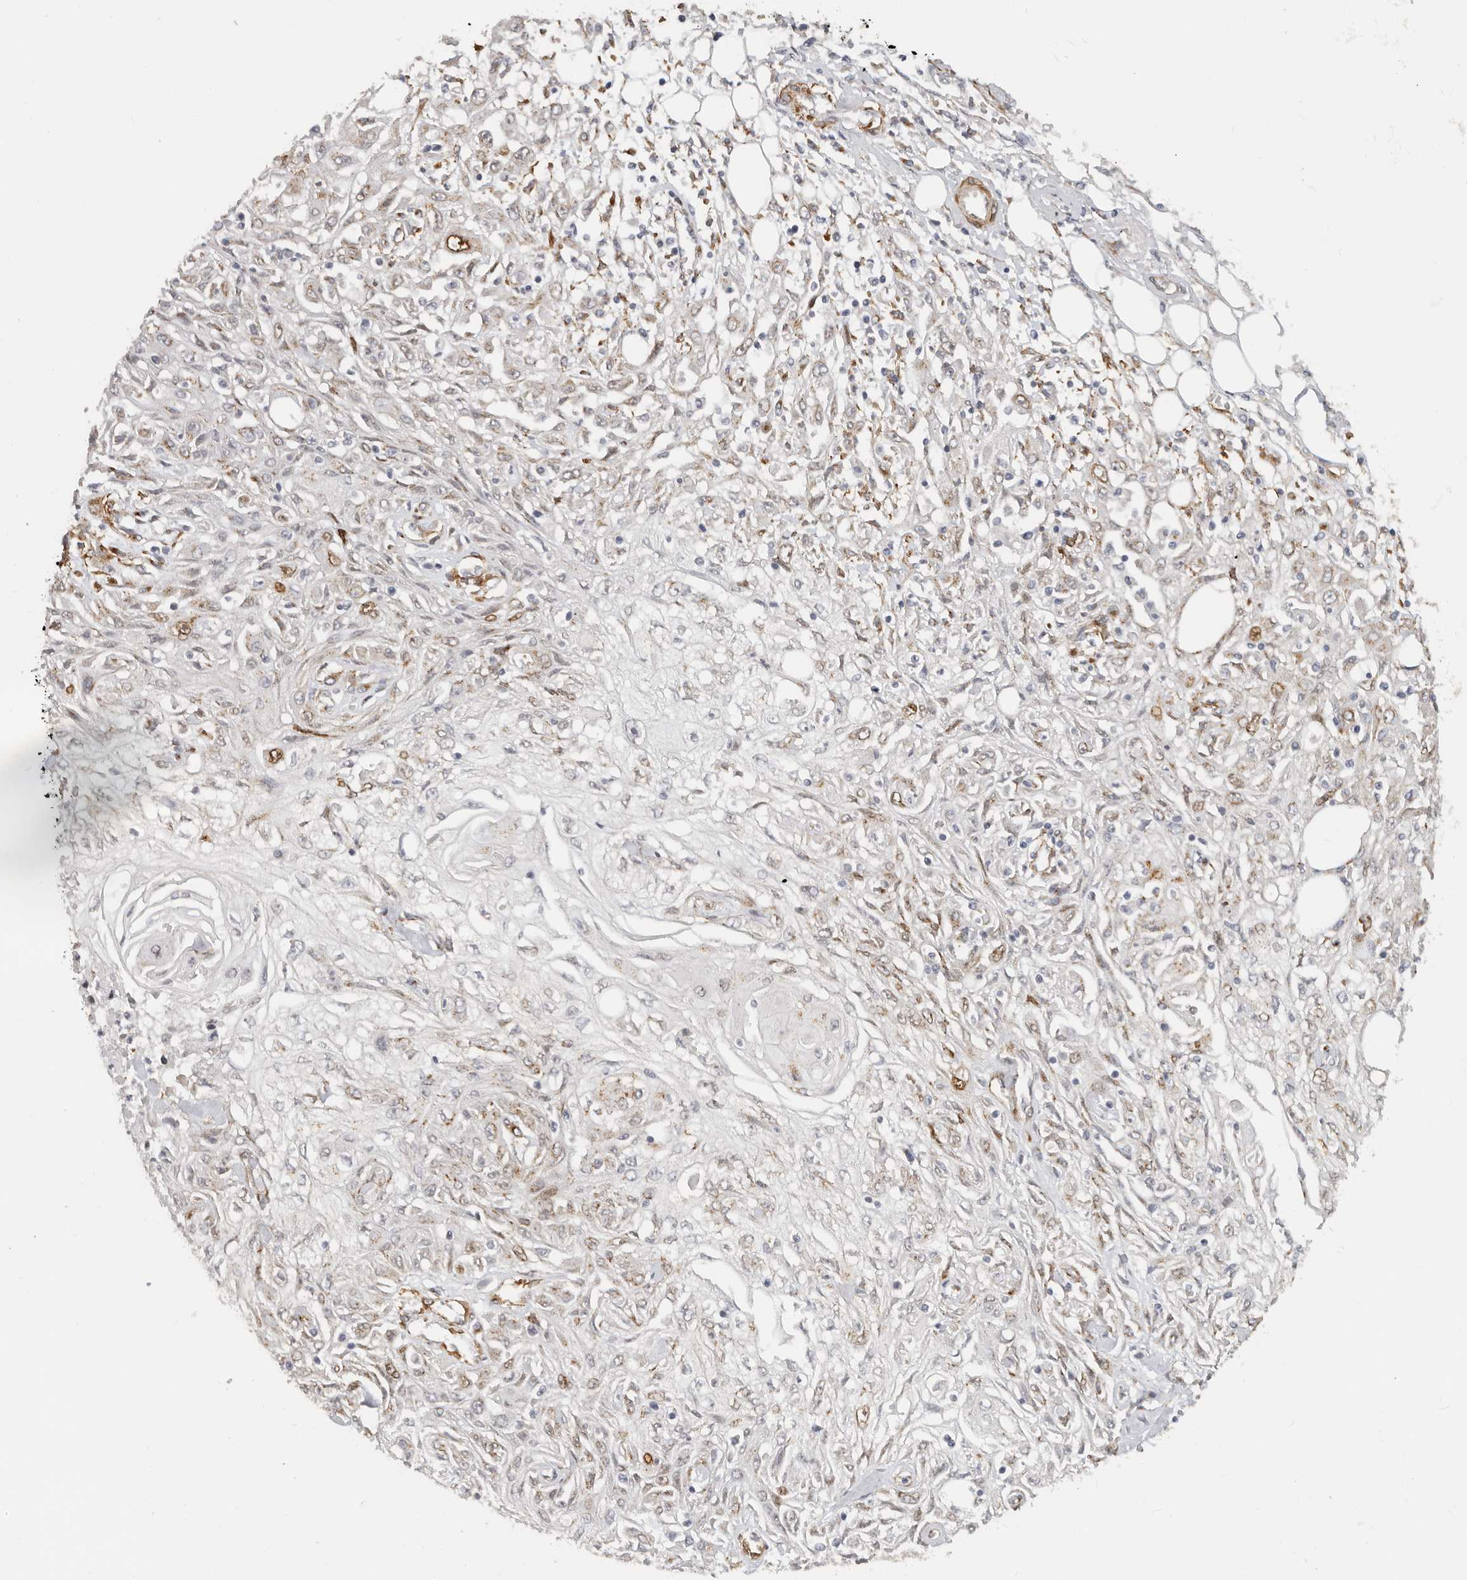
{"staining": {"intensity": "weak", "quantity": "25%-75%", "location": "cytoplasmic/membranous,nuclear"}, "tissue": "skin cancer", "cell_type": "Tumor cells", "image_type": "cancer", "snomed": [{"axis": "morphology", "description": "Squamous cell carcinoma, NOS"}, {"axis": "morphology", "description": "Squamous cell carcinoma, metastatic, NOS"}, {"axis": "topography", "description": "Skin"}, {"axis": "topography", "description": "Lymph node"}], "caption": "Protein staining exhibits weak cytoplasmic/membranous and nuclear expression in approximately 25%-75% of tumor cells in skin metastatic squamous cell carcinoma.", "gene": "RABAC1", "patient": {"sex": "male", "age": 75}}